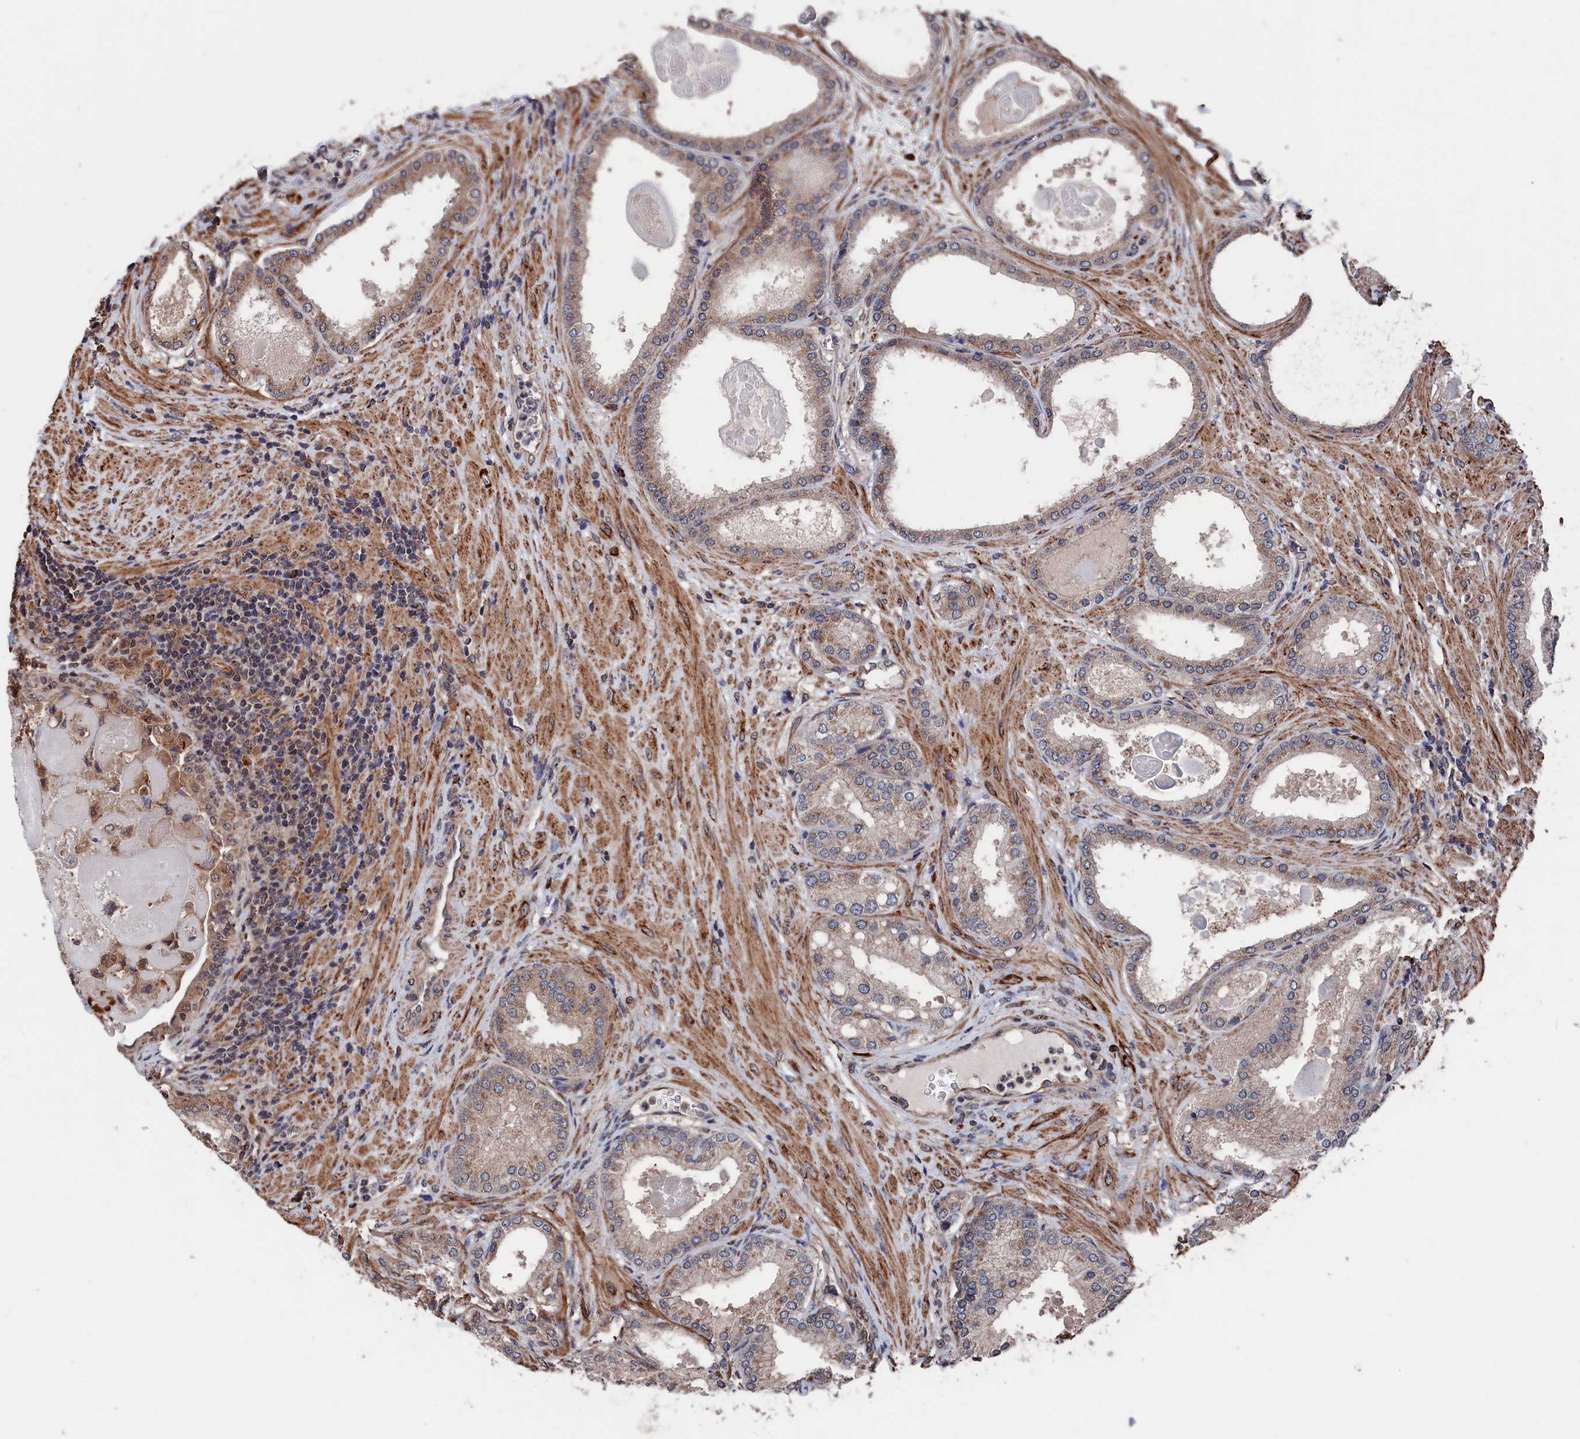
{"staining": {"intensity": "moderate", "quantity": ">75%", "location": "cytoplasmic/membranous"}, "tissue": "prostate cancer", "cell_type": "Tumor cells", "image_type": "cancer", "snomed": [{"axis": "morphology", "description": "Adenocarcinoma, Low grade"}, {"axis": "topography", "description": "Prostate"}], "caption": "An immunohistochemistry (IHC) micrograph of neoplastic tissue is shown. Protein staining in brown shows moderate cytoplasmic/membranous positivity in prostate cancer within tumor cells. (IHC, brightfield microscopy, high magnification).", "gene": "PDE12", "patient": {"sex": "male", "age": 59}}